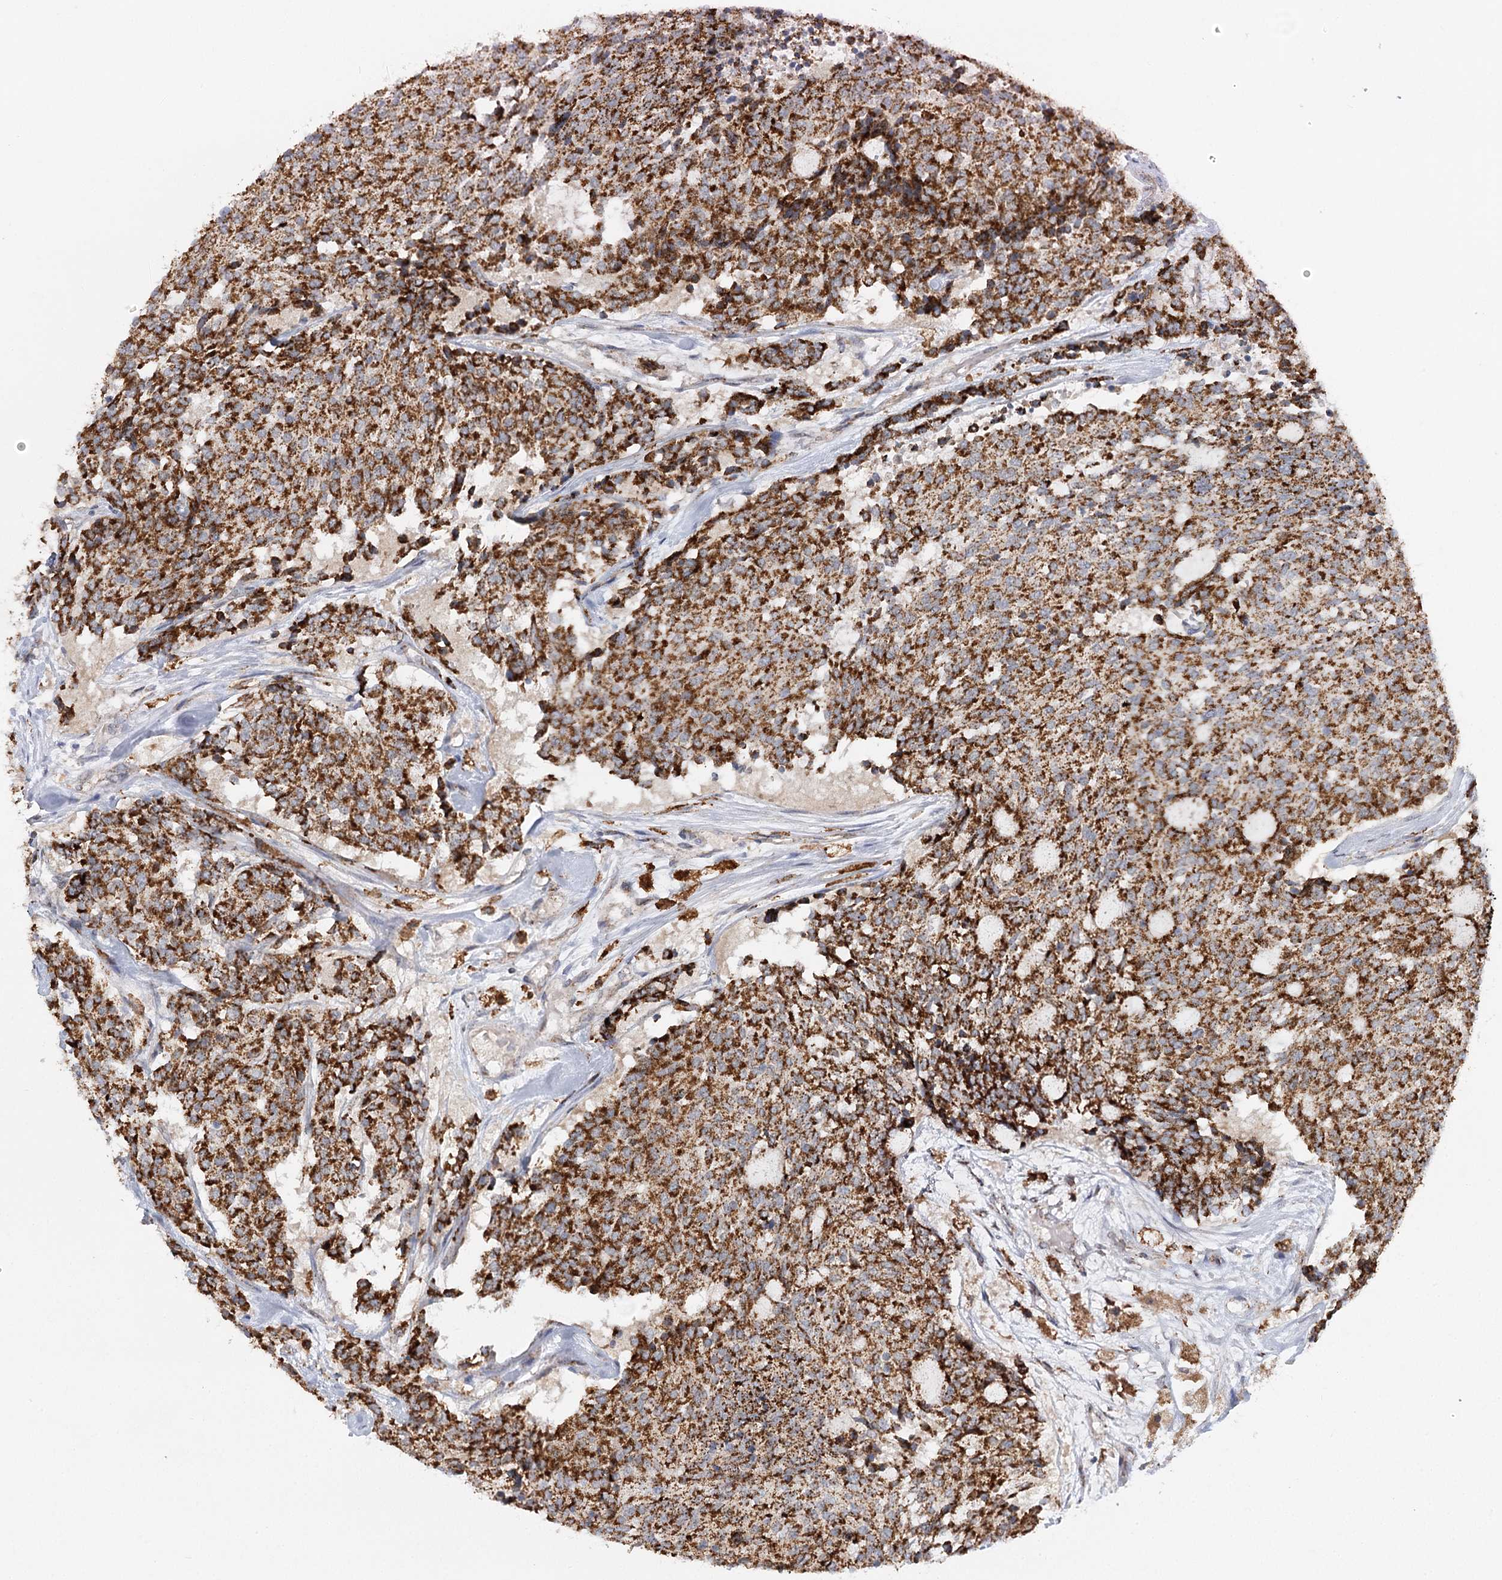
{"staining": {"intensity": "strong", "quantity": ">75%", "location": "cytoplasmic/membranous"}, "tissue": "carcinoid", "cell_type": "Tumor cells", "image_type": "cancer", "snomed": [{"axis": "morphology", "description": "Carcinoid, malignant, NOS"}, {"axis": "topography", "description": "Pancreas"}], "caption": "A high amount of strong cytoplasmic/membranous expression is appreciated in about >75% of tumor cells in carcinoid tissue.", "gene": "TAS1R1", "patient": {"sex": "female", "age": 54}}